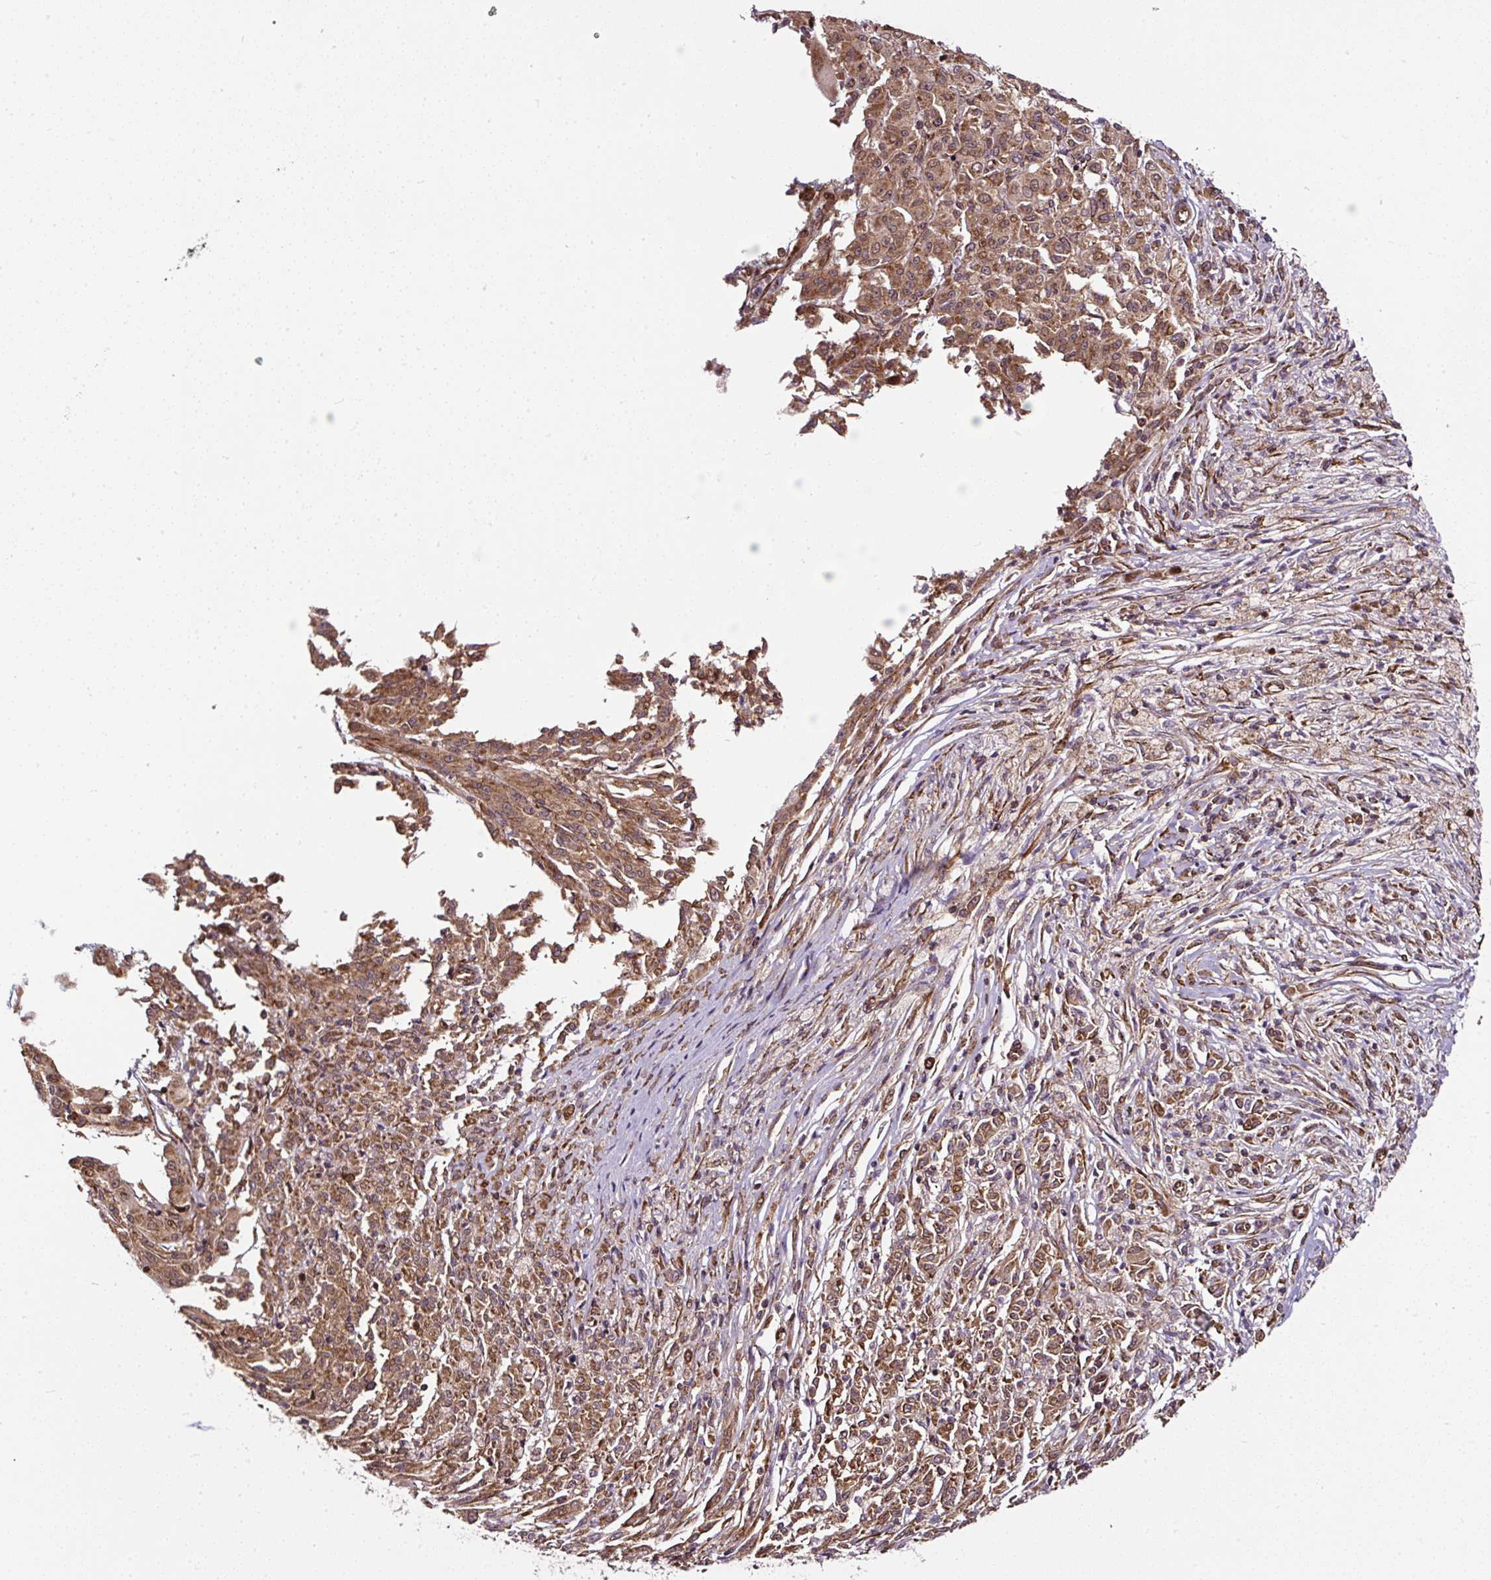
{"staining": {"intensity": "moderate", "quantity": ">75%", "location": "cytoplasmic/membranous"}, "tissue": "melanoma", "cell_type": "Tumor cells", "image_type": "cancer", "snomed": [{"axis": "morphology", "description": "Malignant melanoma, NOS"}, {"axis": "topography", "description": "Skin"}], "caption": "Malignant melanoma was stained to show a protein in brown. There is medium levels of moderate cytoplasmic/membranous staining in approximately >75% of tumor cells. (IHC, brightfield microscopy, high magnification).", "gene": "KDM4E", "patient": {"sex": "female", "age": 52}}